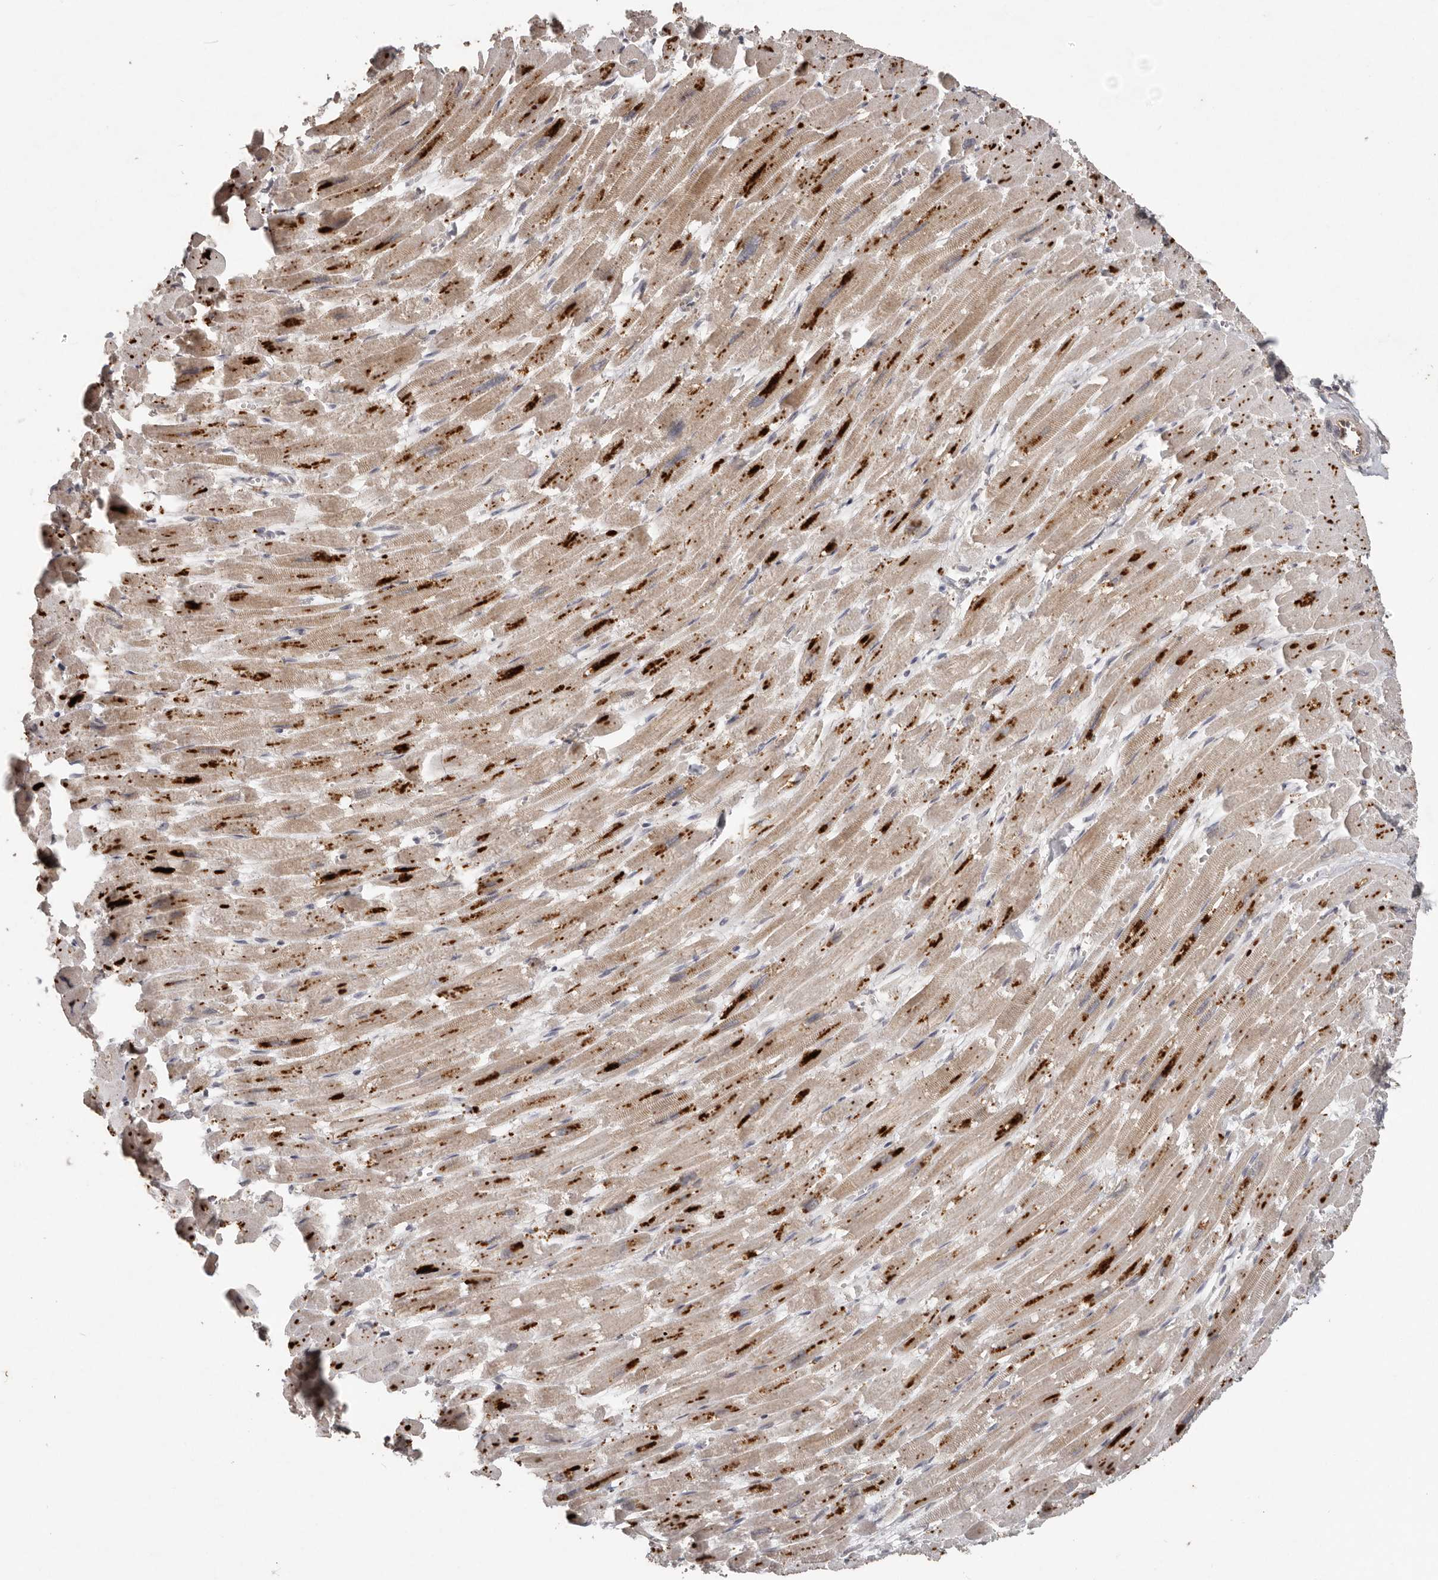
{"staining": {"intensity": "moderate", "quantity": ">75%", "location": "cytoplasmic/membranous"}, "tissue": "heart muscle", "cell_type": "Cardiomyocytes", "image_type": "normal", "snomed": [{"axis": "morphology", "description": "Normal tissue, NOS"}, {"axis": "topography", "description": "Heart"}], "caption": "Protein expression analysis of normal heart muscle displays moderate cytoplasmic/membranous expression in approximately >75% of cardiomyocytes. (Stains: DAB in brown, nuclei in blue, Microscopy: brightfield microscopy at high magnification).", "gene": "PLOD2", "patient": {"sex": "male", "age": 54}}